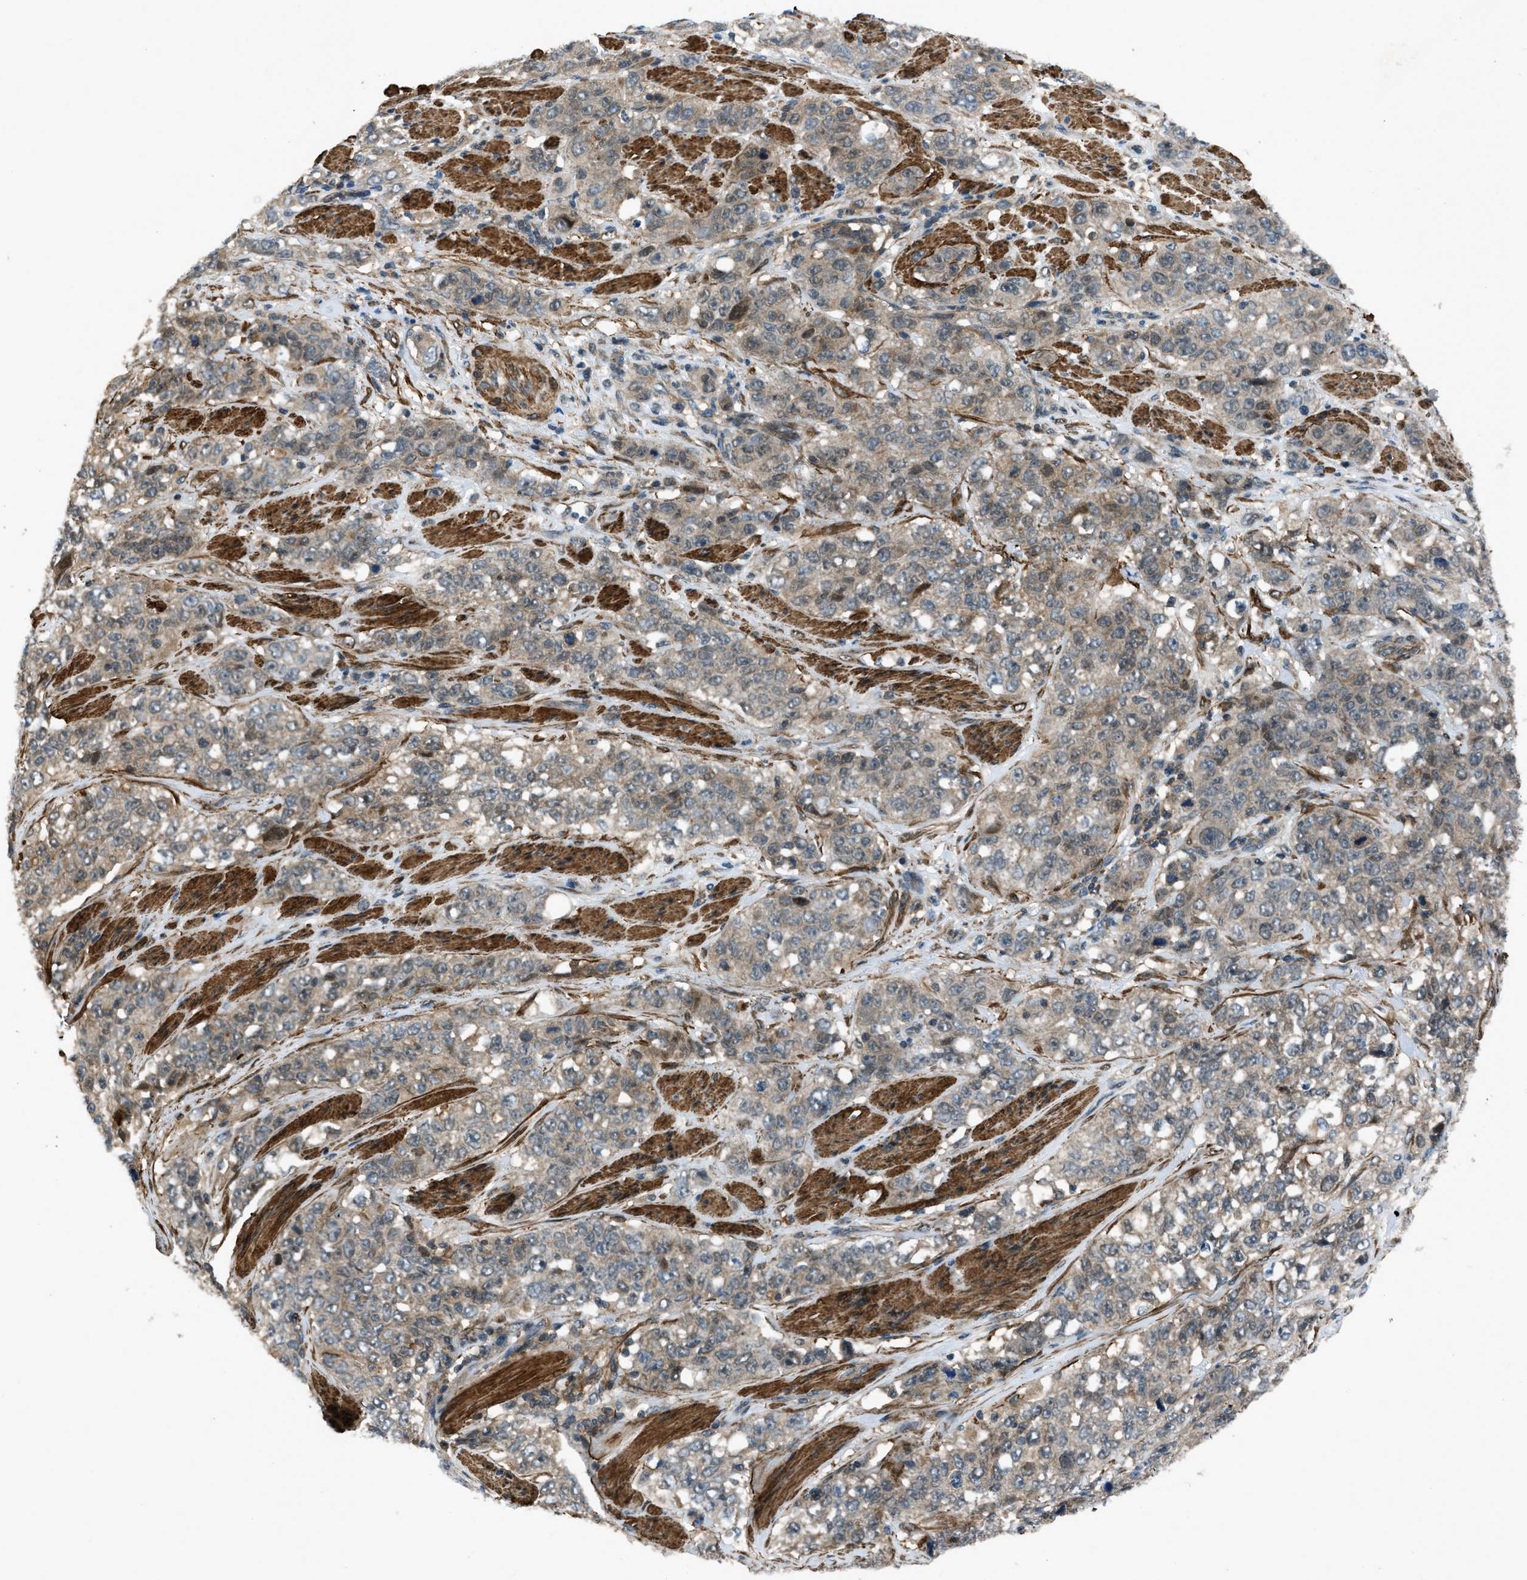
{"staining": {"intensity": "moderate", "quantity": ">75%", "location": "cytoplasmic/membranous"}, "tissue": "stomach cancer", "cell_type": "Tumor cells", "image_type": "cancer", "snomed": [{"axis": "morphology", "description": "Adenocarcinoma, NOS"}, {"axis": "topography", "description": "Stomach"}], "caption": "Stomach adenocarcinoma stained for a protein (brown) exhibits moderate cytoplasmic/membranous positive staining in approximately >75% of tumor cells.", "gene": "NUDCD3", "patient": {"sex": "male", "age": 48}}